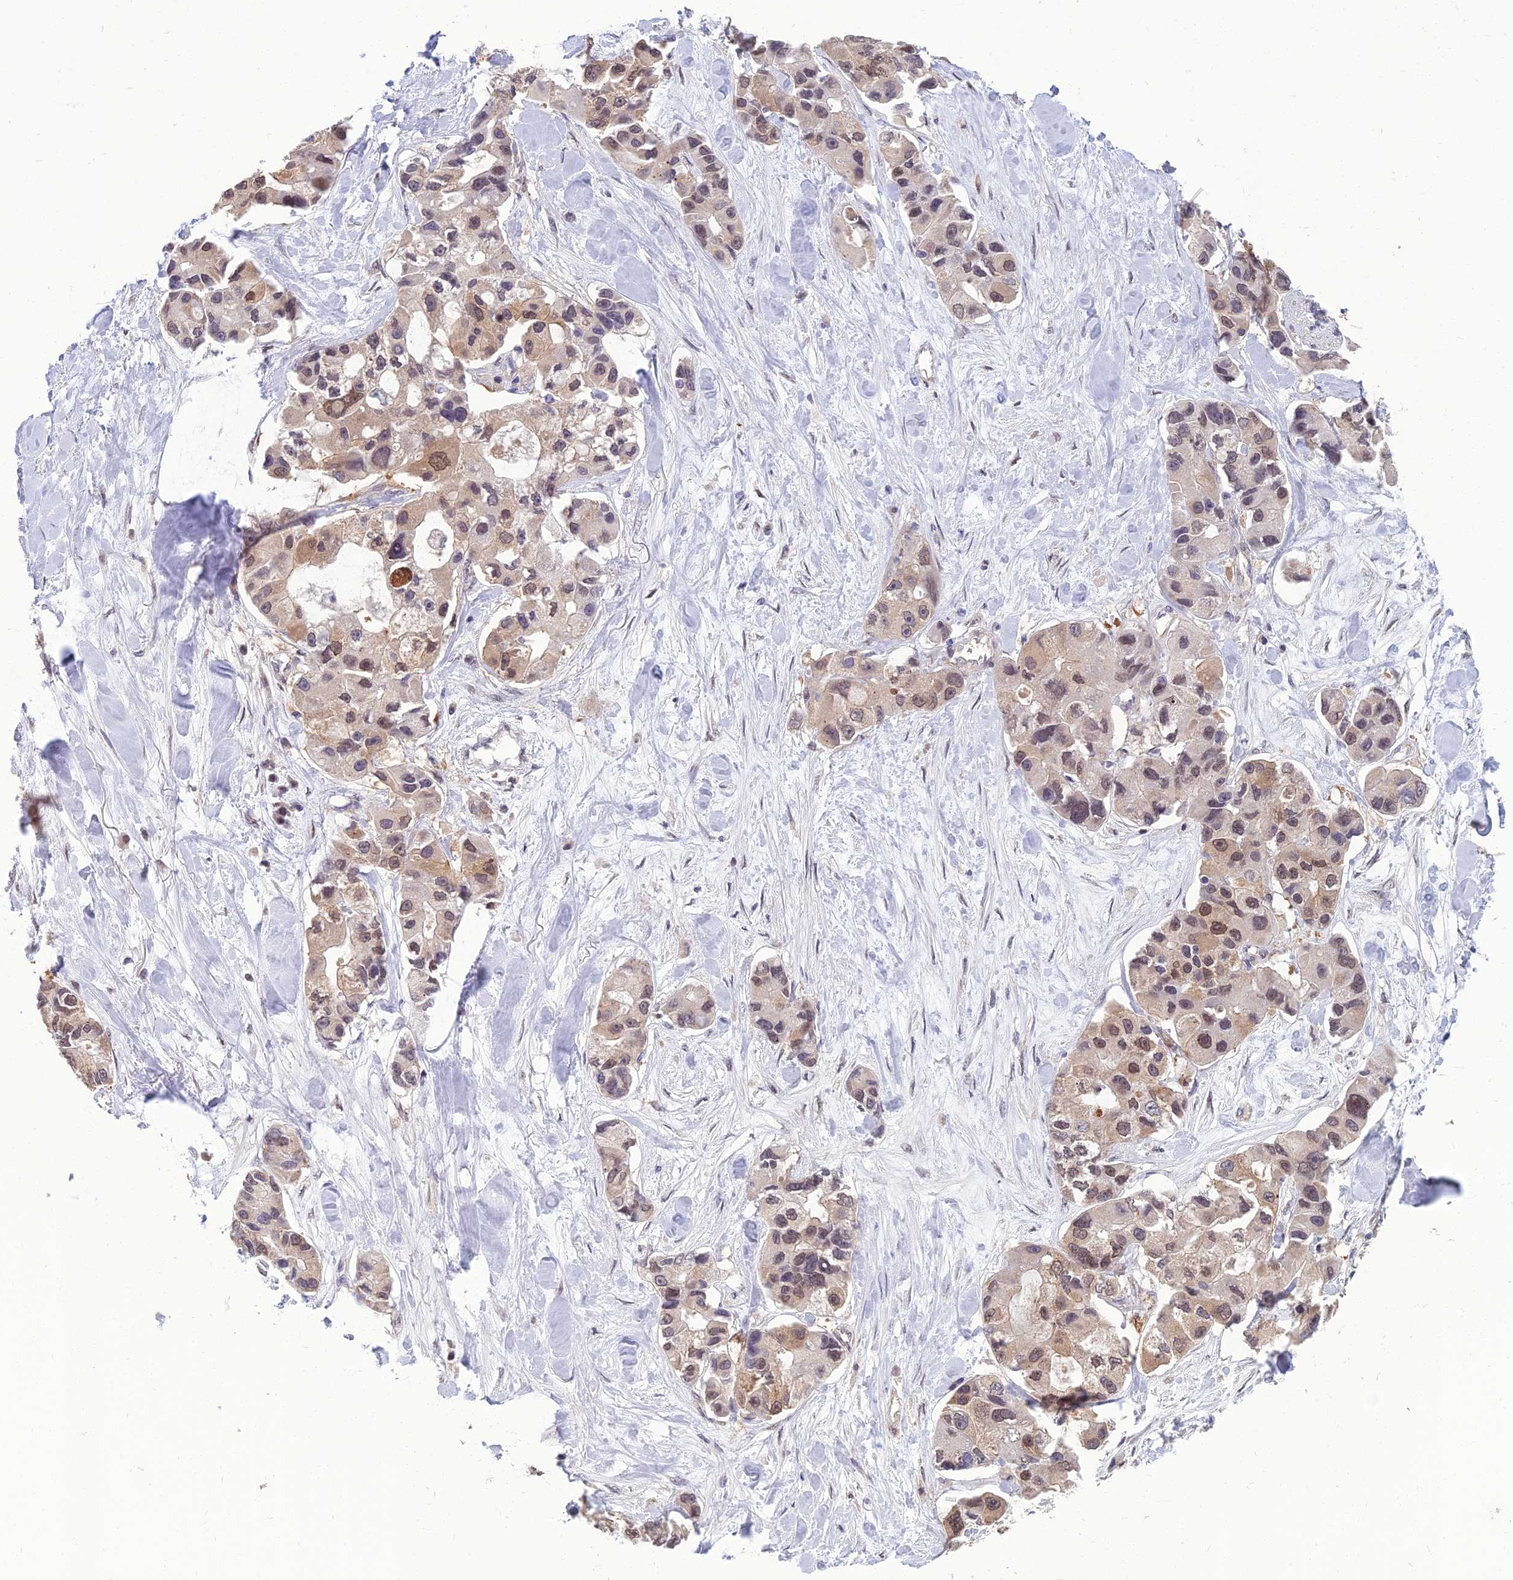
{"staining": {"intensity": "moderate", "quantity": ">75%", "location": "nuclear"}, "tissue": "lung cancer", "cell_type": "Tumor cells", "image_type": "cancer", "snomed": [{"axis": "morphology", "description": "Adenocarcinoma, NOS"}, {"axis": "topography", "description": "Lung"}], "caption": "This is an image of immunohistochemistry staining of adenocarcinoma (lung), which shows moderate positivity in the nuclear of tumor cells.", "gene": "NR4A3", "patient": {"sex": "female", "age": 54}}